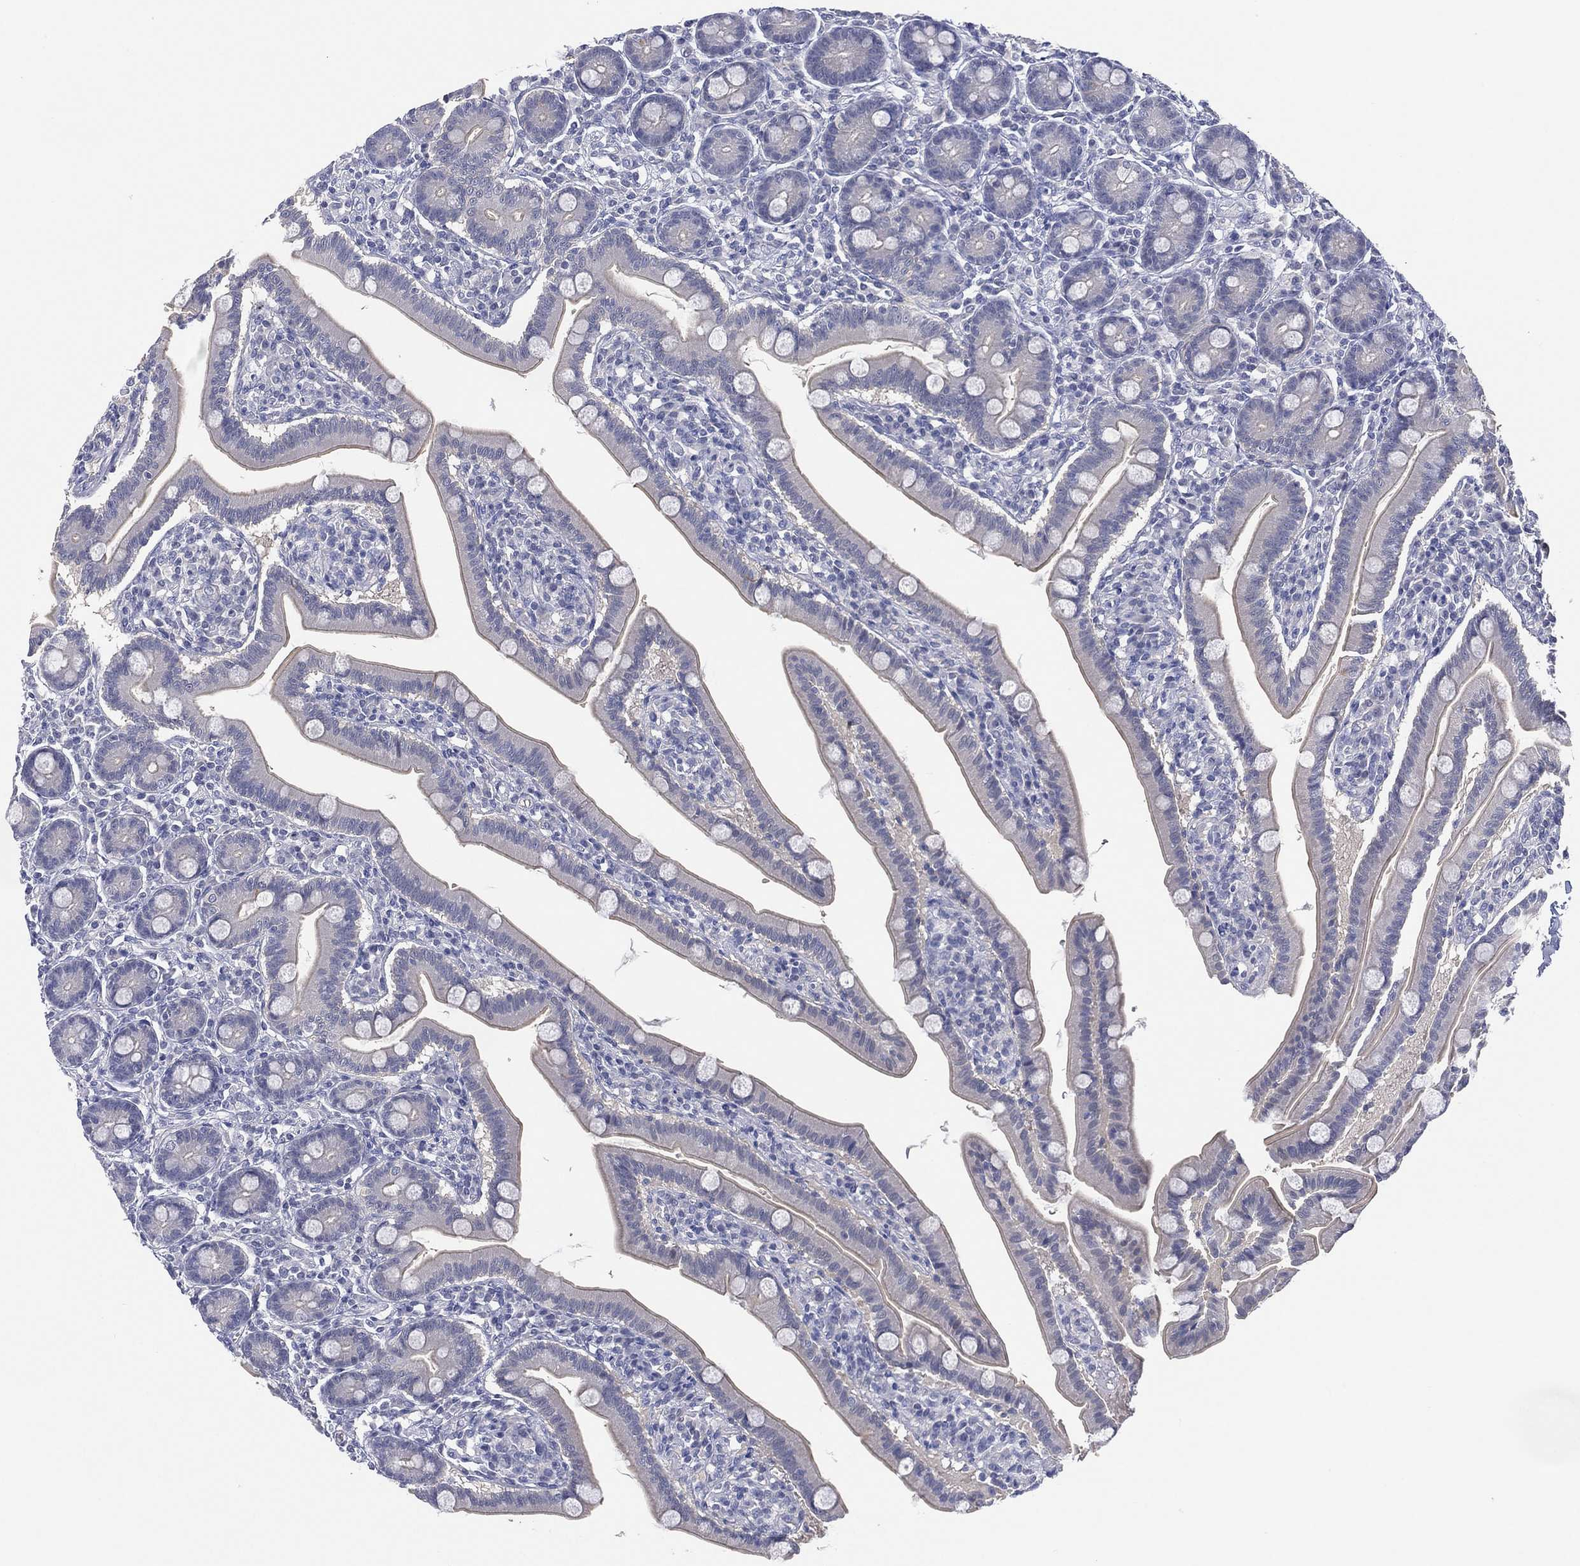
{"staining": {"intensity": "negative", "quantity": "none", "location": "none"}, "tissue": "small intestine", "cell_type": "Glandular cells", "image_type": "normal", "snomed": [{"axis": "morphology", "description": "Normal tissue, NOS"}, {"axis": "topography", "description": "Small intestine"}], "caption": "Immunohistochemistry (IHC) histopathology image of normal small intestine: small intestine stained with DAB shows no significant protein positivity in glandular cells.", "gene": "C5orf46", "patient": {"sex": "male", "age": 66}}